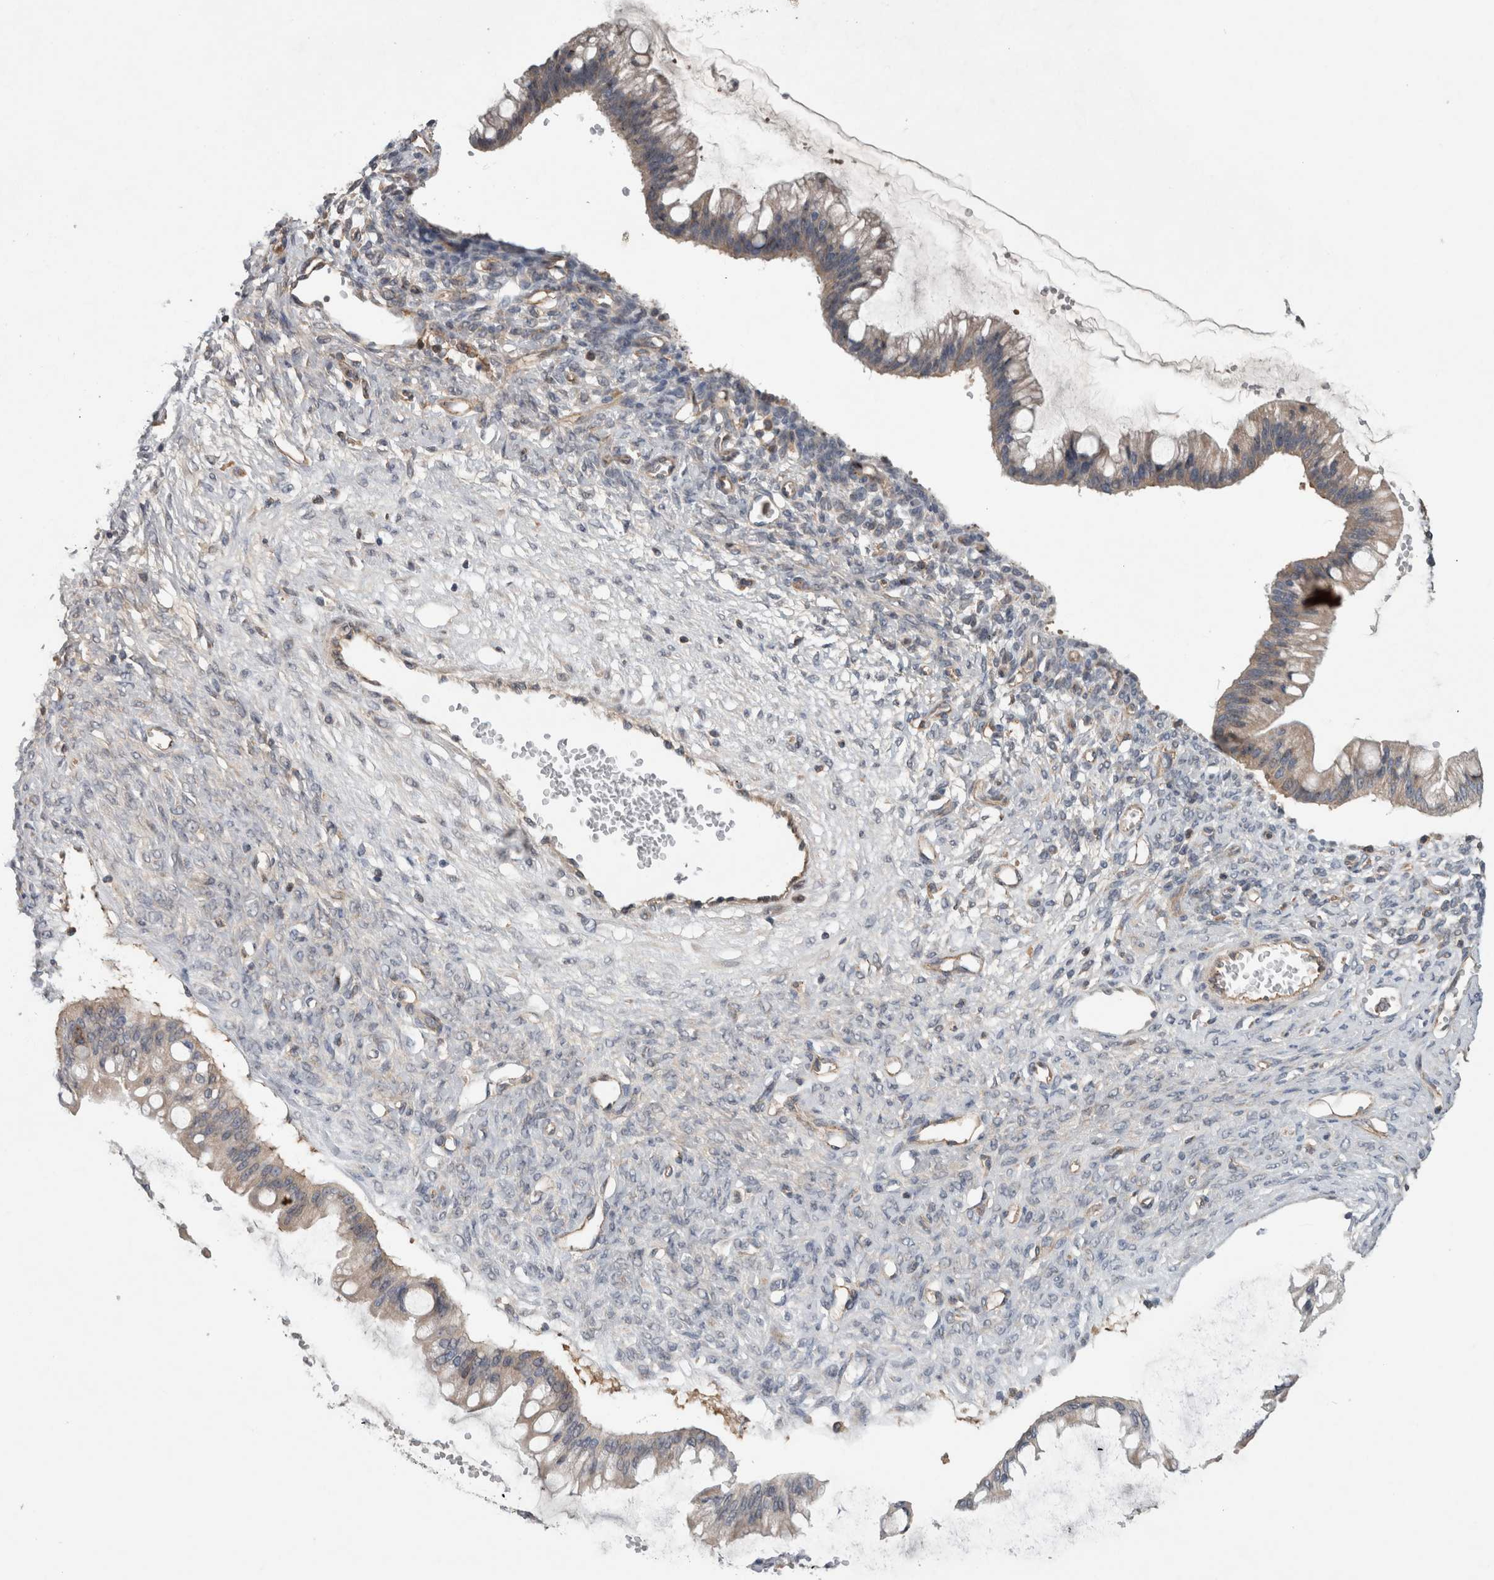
{"staining": {"intensity": "negative", "quantity": "none", "location": "none"}, "tissue": "ovarian cancer", "cell_type": "Tumor cells", "image_type": "cancer", "snomed": [{"axis": "morphology", "description": "Cystadenocarcinoma, mucinous, NOS"}, {"axis": "topography", "description": "Ovary"}], "caption": "Immunohistochemistry photomicrograph of neoplastic tissue: ovarian cancer stained with DAB (3,3'-diaminobenzidine) shows no significant protein expression in tumor cells.", "gene": "TARBP1", "patient": {"sex": "female", "age": 73}}